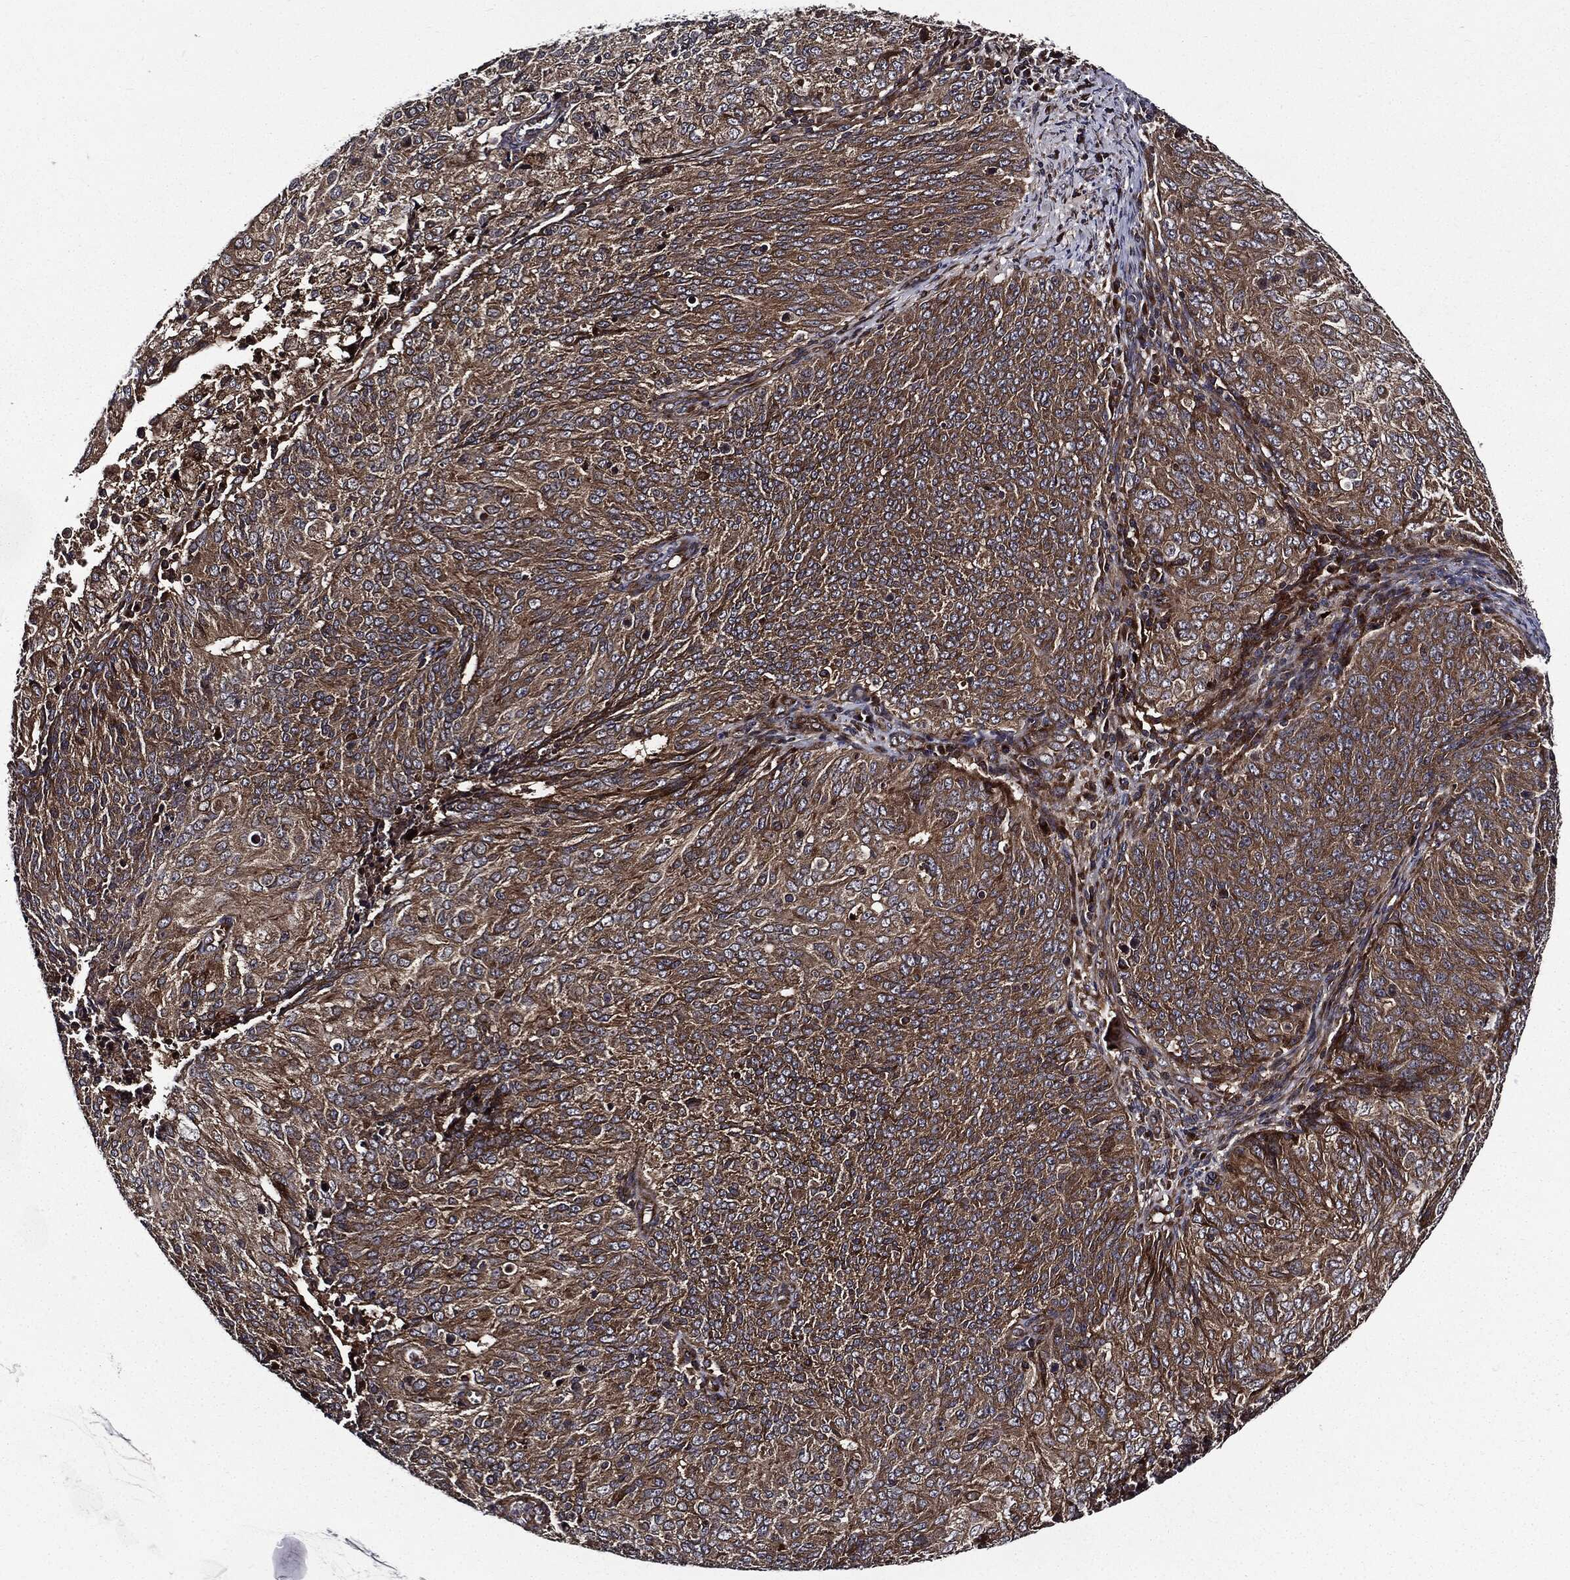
{"staining": {"intensity": "moderate", "quantity": ">75%", "location": "cytoplasmic/membranous"}, "tissue": "endometrial cancer", "cell_type": "Tumor cells", "image_type": "cancer", "snomed": [{"axis": "morphology", "description": "Adenocarcinoma, NOS"}, {"axis": "topography", "description": "Endometrium"}], "caption": "Moderate cytoplasmic/membranous staining is seen in about >75% of tumor cells in endometrial cancer (adenocarcinoma).", "gene": "HTT", "patient": {"sex": "female", "age": 82}}